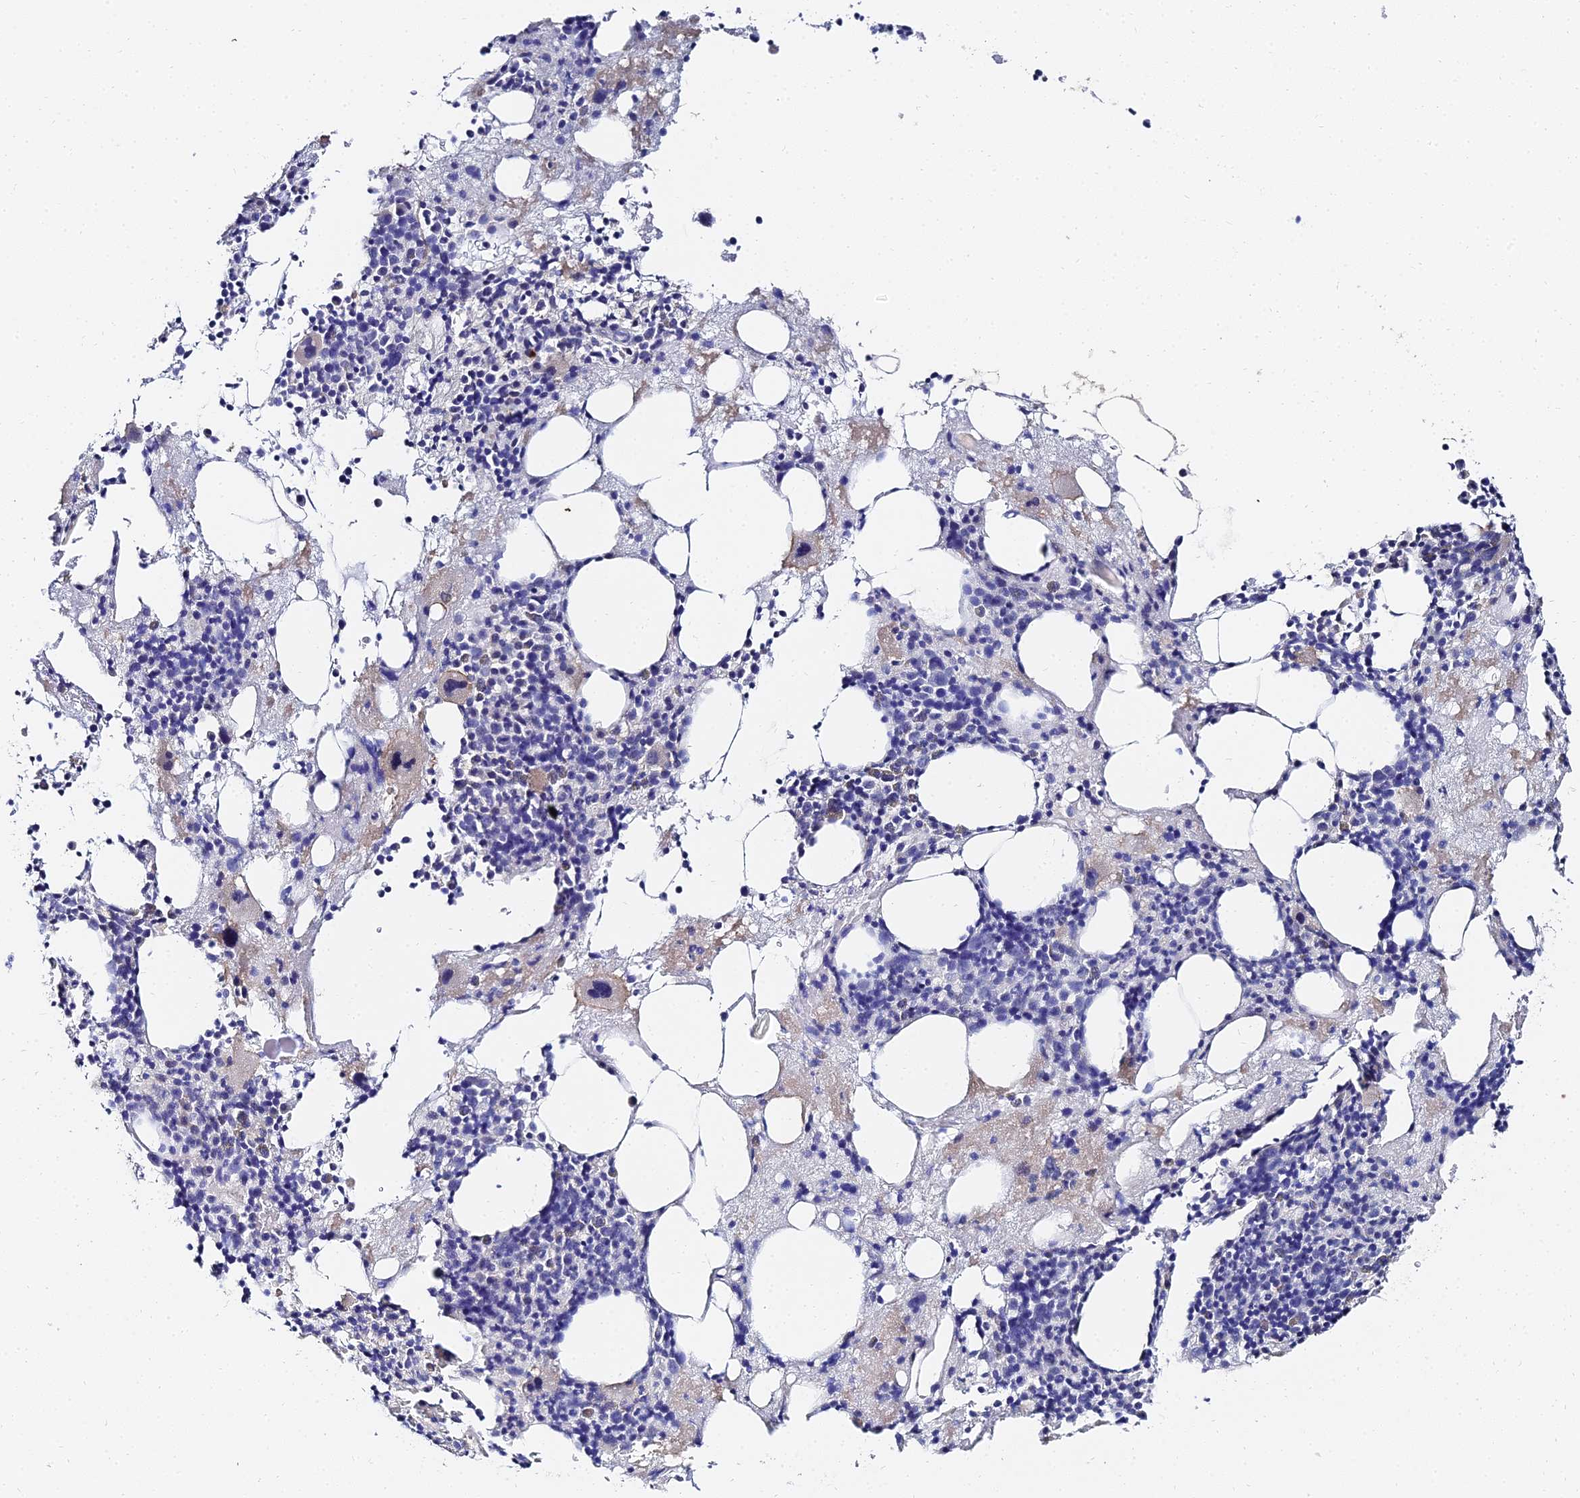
{"staining": {"intensity": "weak", "quantity": "<25%", "location": "cytoplasmic/membranous"}, "tissue": "bone marrow", "cell_type": "Hematopoietic cells", "image_type": "normal", "snomed": [{"axis": "morphology", "description": "Normal tissue, NOS"}, {"axis": "topography", "description": "Bone marrow"}], "caption": "IHC photomicrograph of unremarkable human bone marrow stained for a protein (brown), which displays no staining in hematopoietic cells. Brightfield microscopy of immunohistochemistry (IHC) stained with DAB (3,3'-diaminobenzidine) (brown) and hematoxylin (blue), captured at high magnification.", "gene": "KRT17", "patient": {"sex": "male", "age": 75}}